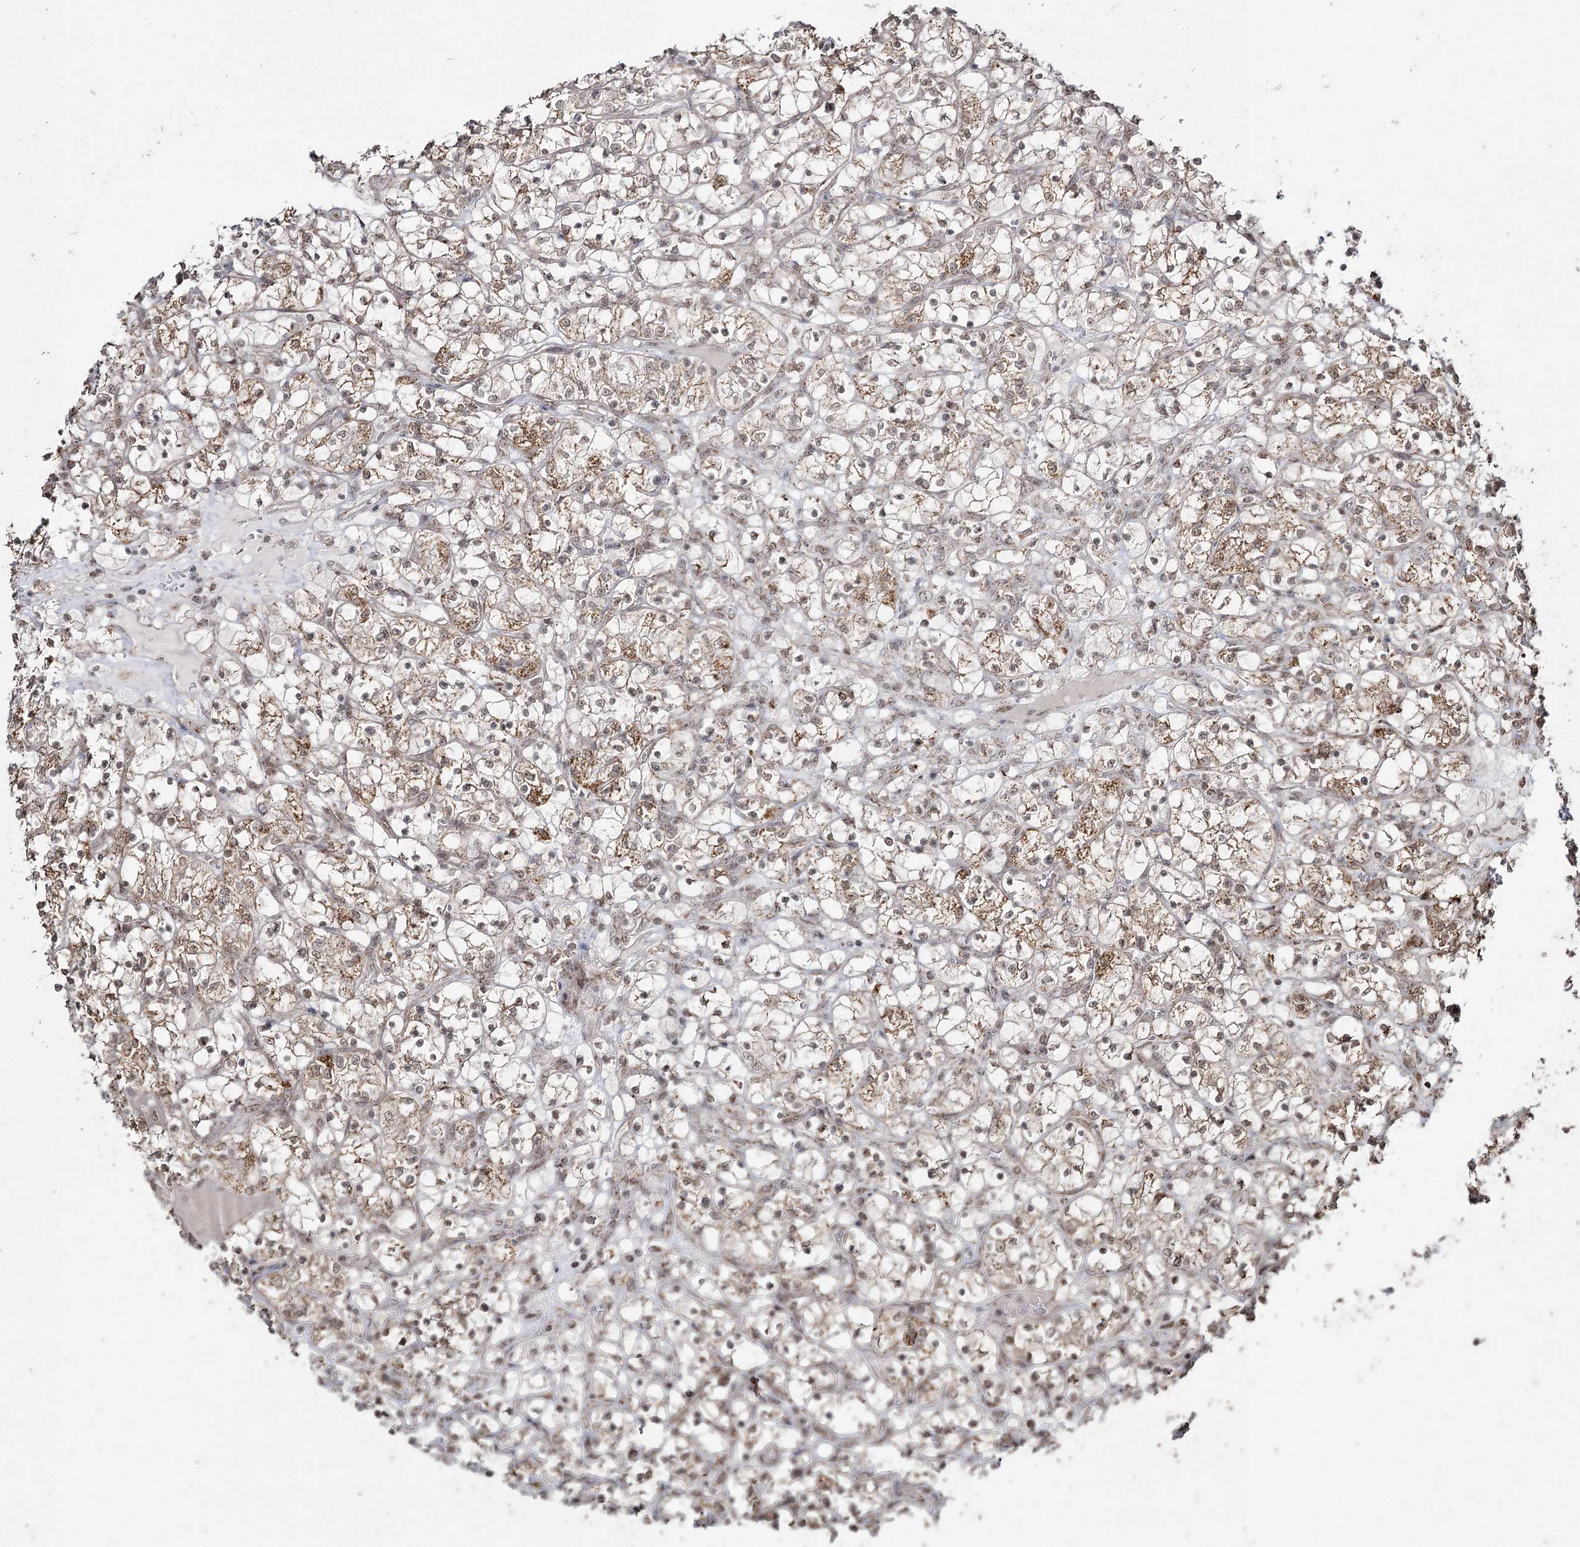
{"staining": {"intensity": "moderate", "quantity": ">75%", "location": "cytoplasmic/membranous,nuclear"}, "tissue": "renal cancer", "cell_type": "Tumor cells", "image_type": "cancer", "snomed": [{"axis": "morphology", "description": "Adenocarcinoma, NOS"}, {"axis": "topography", "description": "Kidney"}], "caption": "DAB immunohistochemical staining of renal cancer (adenocarcinoma) reveals moderate cytoplasmic/membranous and nuclear protein expression in approximately >75% of tumor cells.", "gene": "PDHX", "patient": {"sex": "female", "age": 69}}